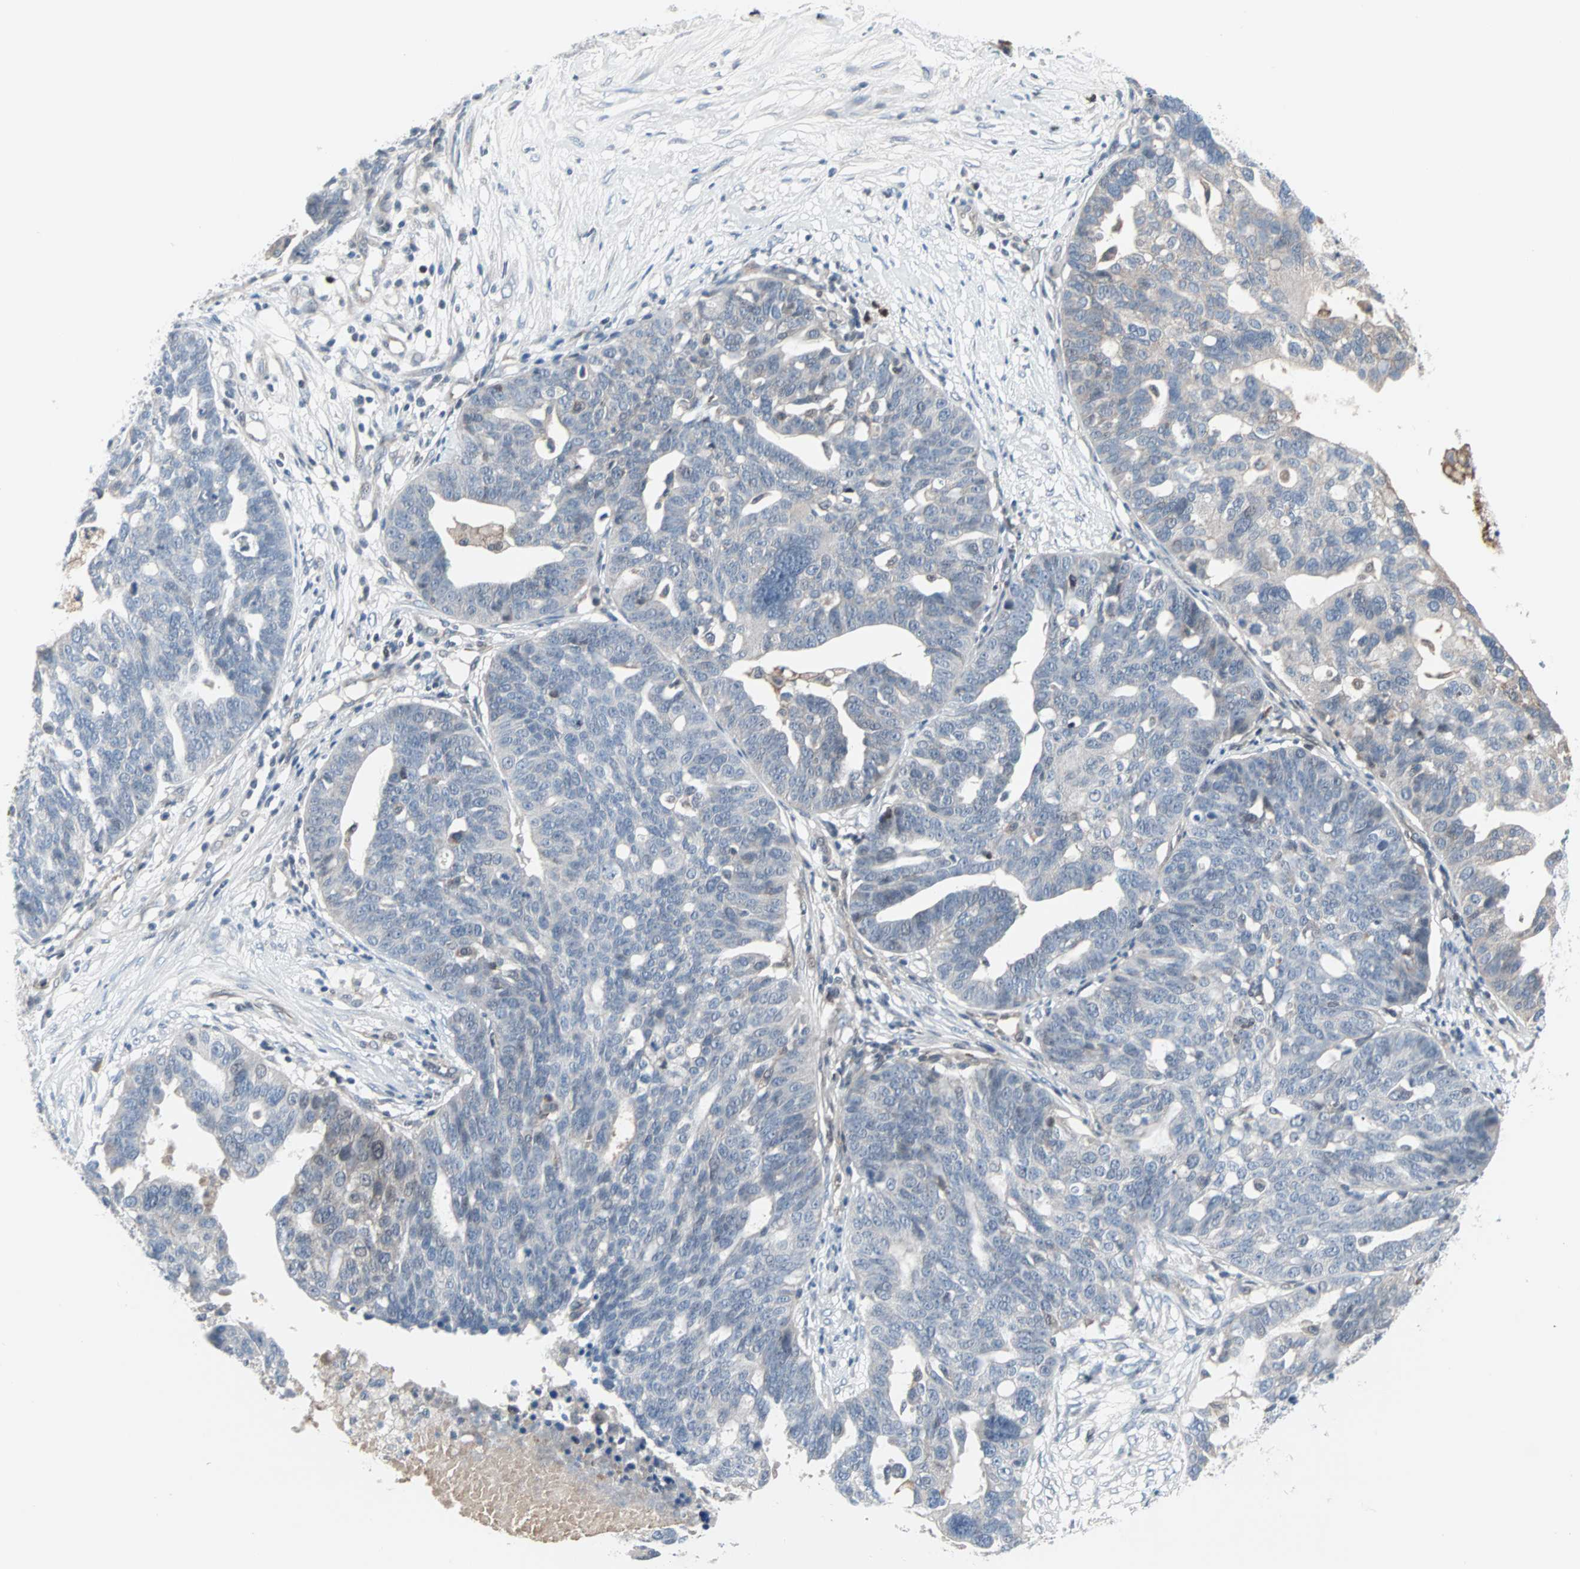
{"staining": {"intensity": "negative", "quantity": "none", "location": "none"}, "tissue": "ovarian cancer", "cell_type": "Tumor cells", "image_type": "cancer", "snomed": [{"axis": "morphology", "description": "Cystadenocarcinoma, serous, NOS"}, {"axis": "topography", "description": "Ovary"}], "caption": "DAB immunohistochemical staining of human ovarian serous cystadenocarcinoma demonstrates no significant staining in tumor cells.", "gene": "CASP3", "patient": {"sex": "female", "age": 59}}